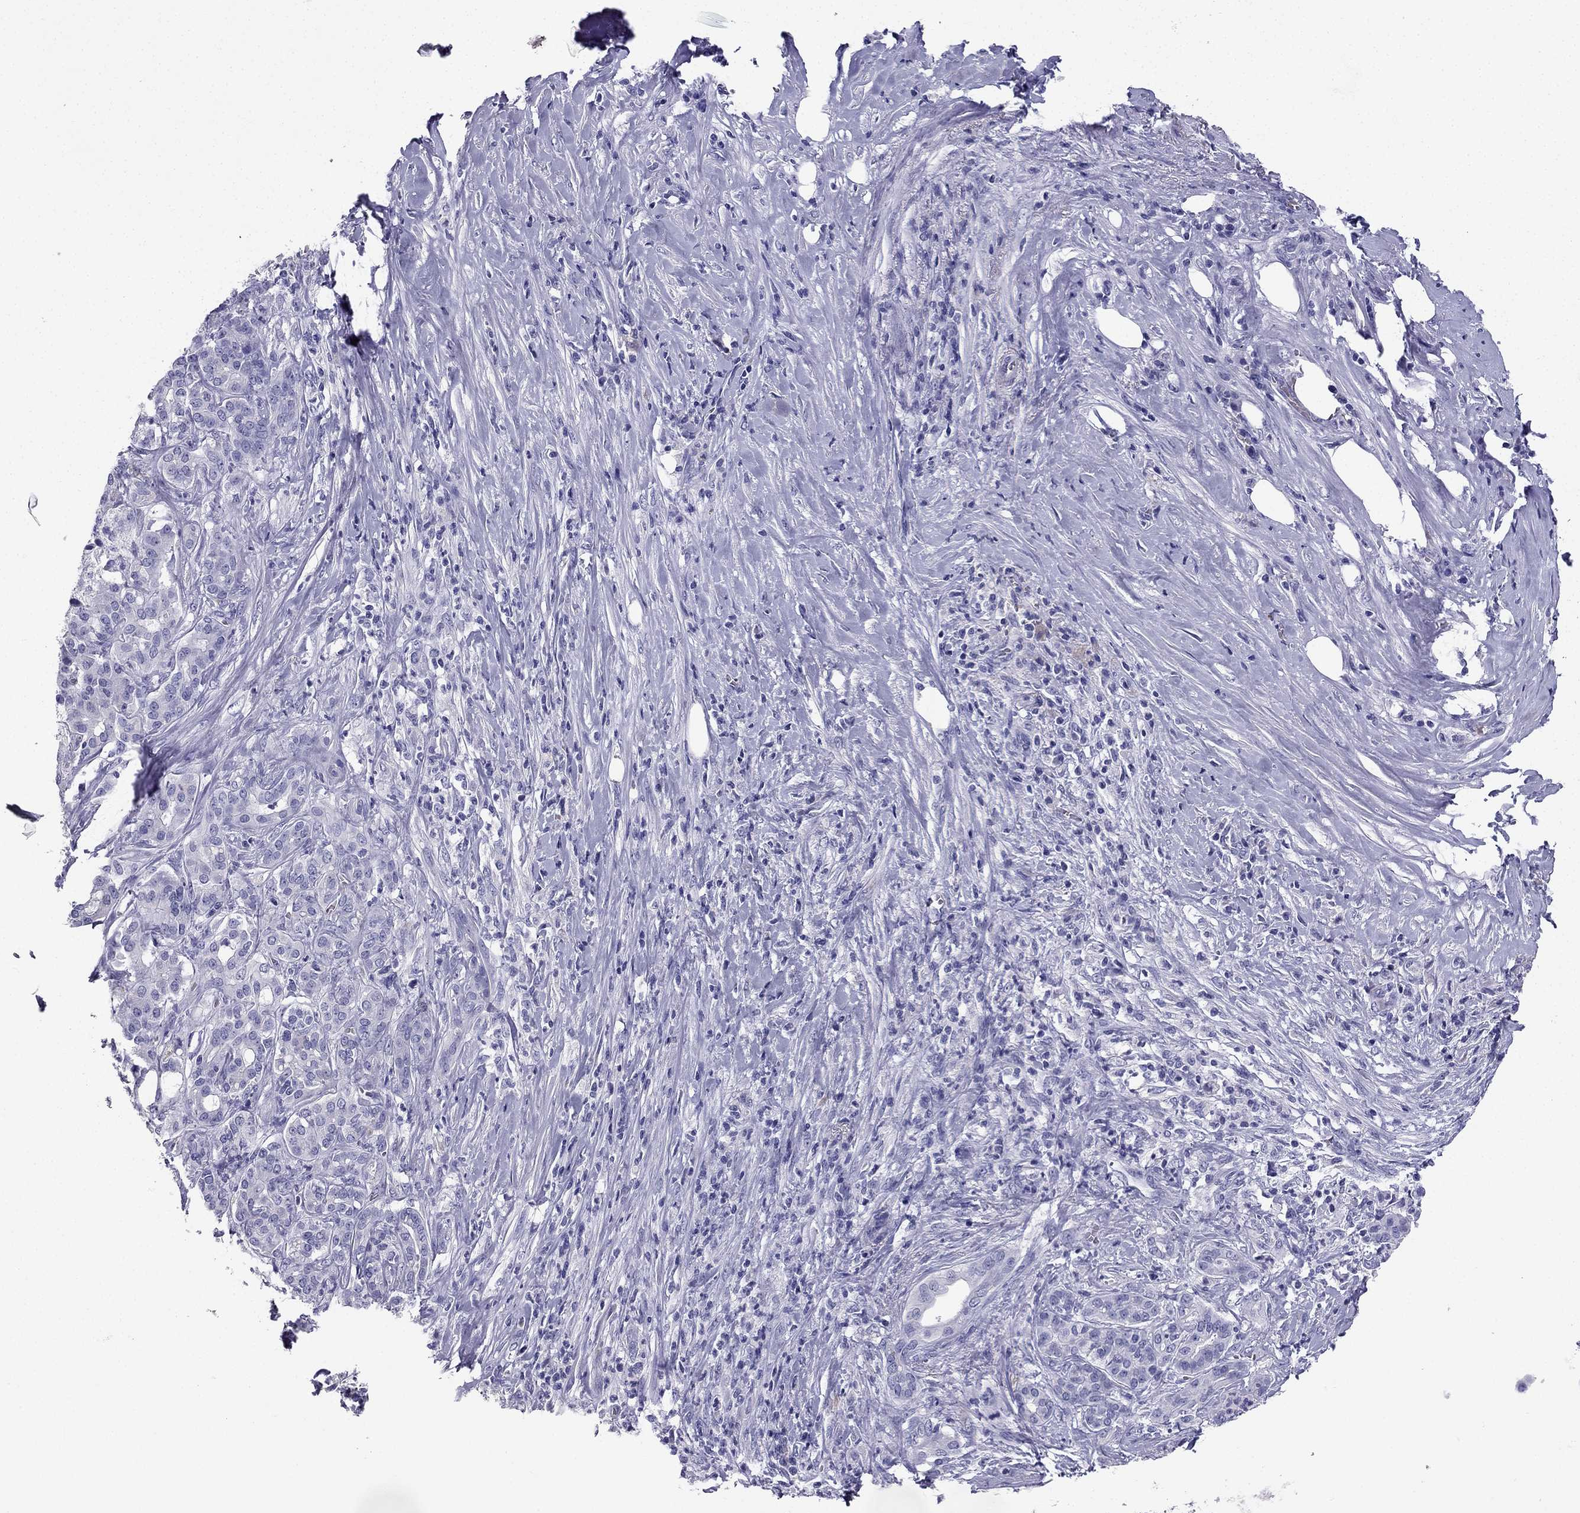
{"staining": {"intensity": "negative", "quantity": "none", "location": "none"}, "tissue": "pancreatic cancer", "cell_type": "Tumor cells", "image_type": "cancer", "snomed": [{"axis": "morphology", "description": "Adenocarcinoma, NOS"}, {"axis": "topography", "description": "Pancreas"}], "caption": "DAB immunohistochemical staining of pancreatic adenocarcinoma reveals no significant expression in tumor cells. (DAB (3,3'-diaminobenzidine) immunohistochemistry, high magnification).", "gene": "NPTX1", "patient": {"sex": "male", "age": 57}}